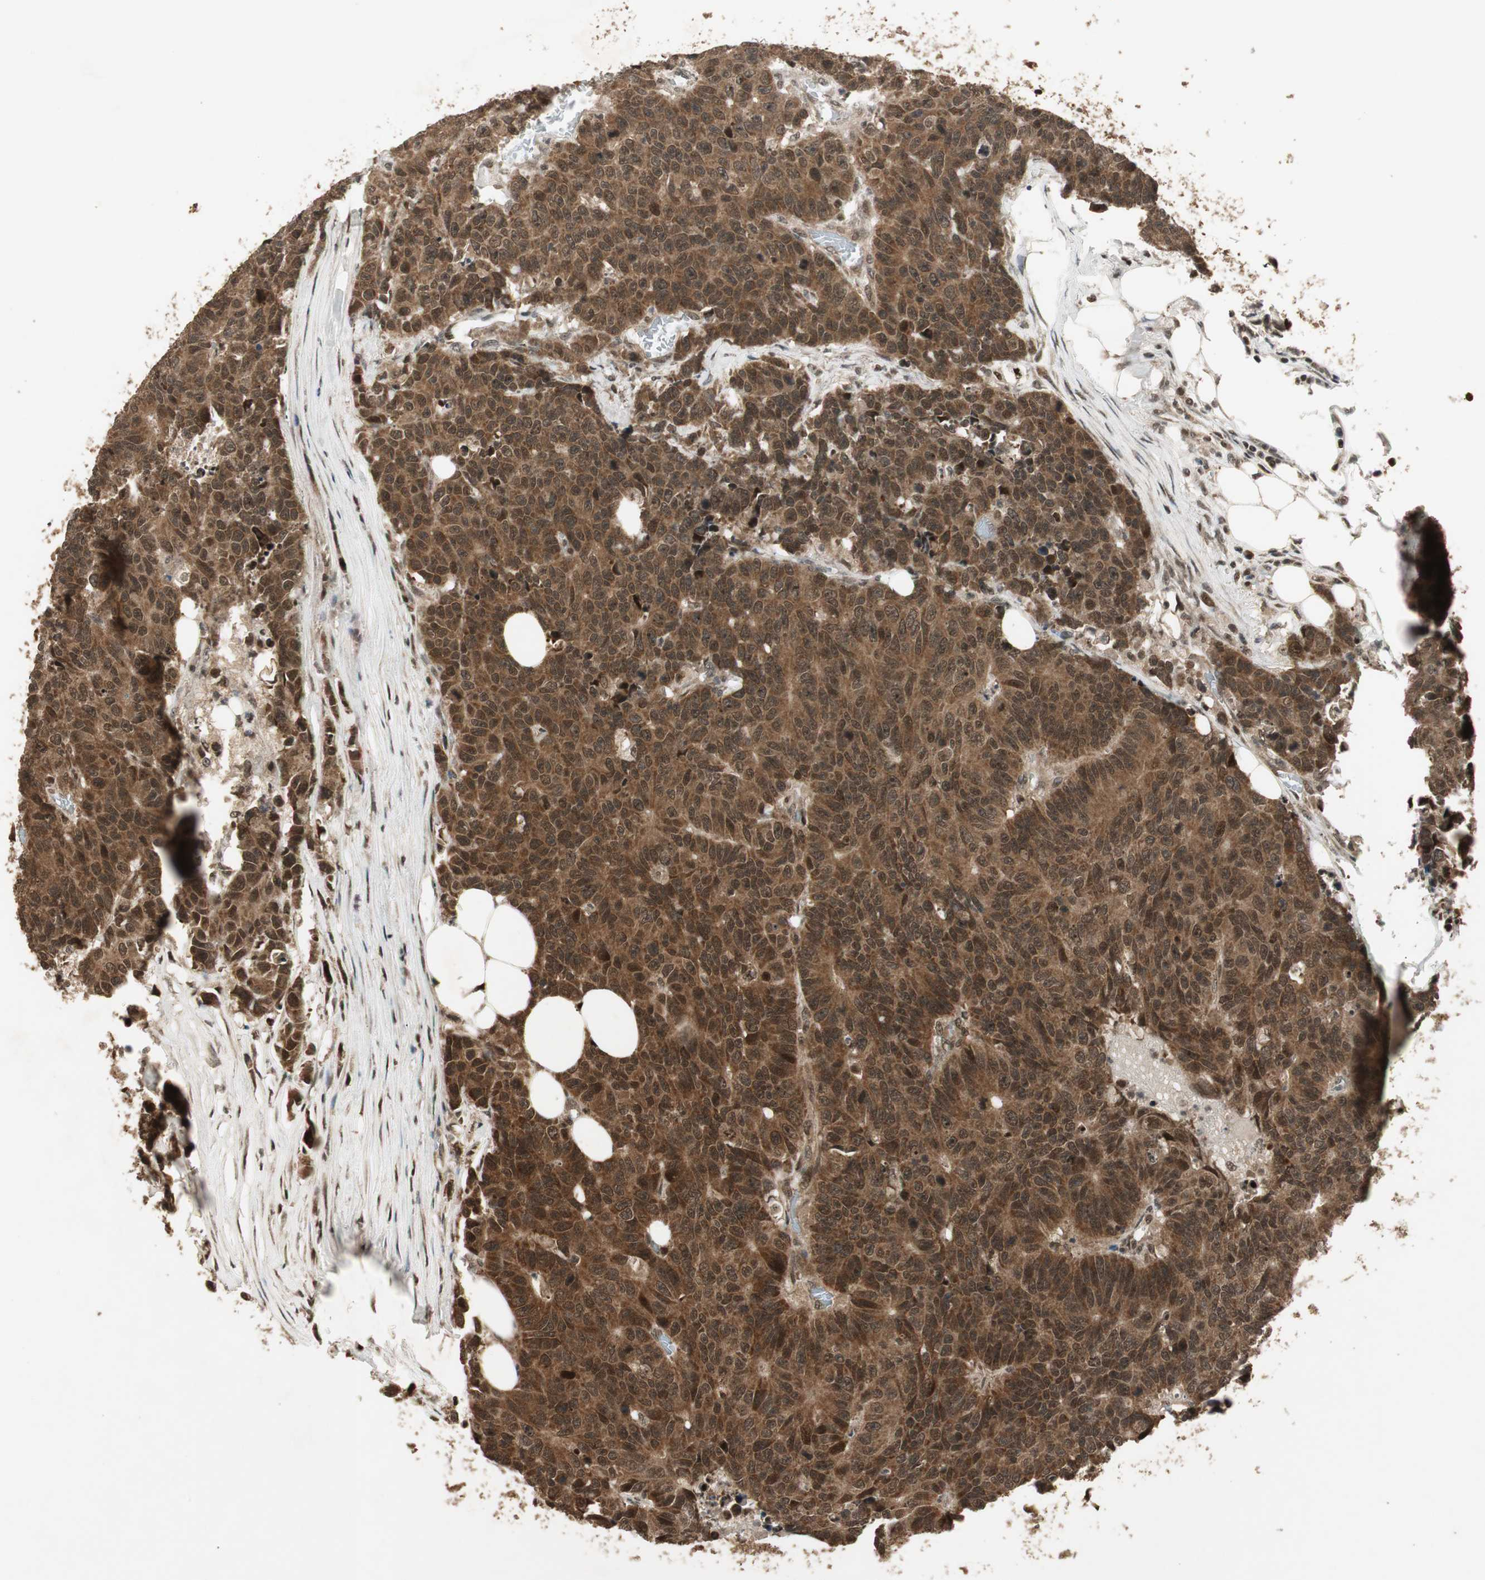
{"staining": {"intensity": "strong", "quantity": ">75%", "location": "cytoplasmic/membranous,nuclear"}, "tissue": "colorectal cancer", "cell_type": "Tumor cells", "image_type": "cancer", "snomed": [{"axis": "morphology", "description": "Adenocarcinoma, NOS"}, {"axis": "topography", "description": "Colon"}], "caption": "Immunohistochemical staining of adenocarcinoma (colorectal) shows high levels of strong cytoplasmic/membranous and nuclear protein expression in approximately >75% of tumor cells.", "gene": "RPA3", "patient": {"sex": "female", "age": 86}}